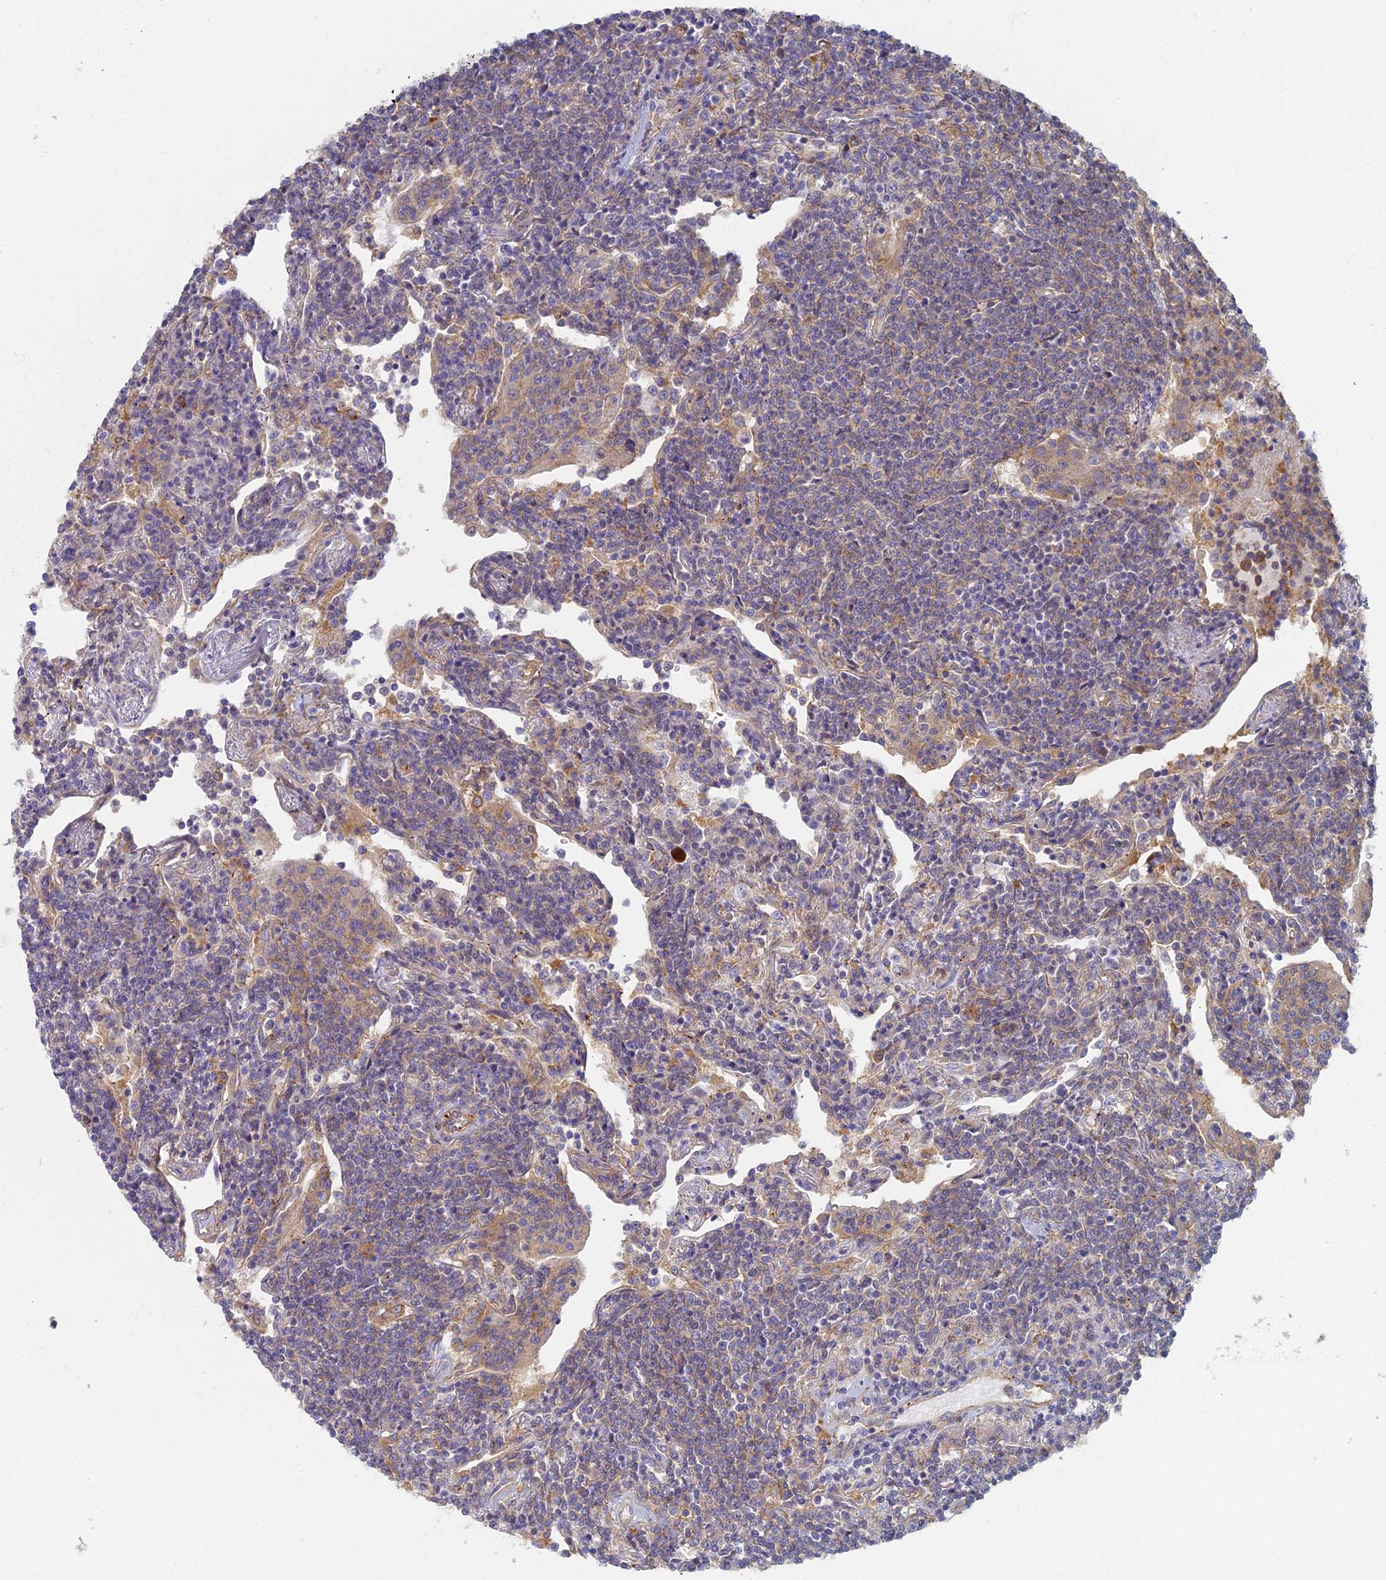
{"staining": {"intensity": "negative", "quantity": "none", "location": "none"}, "tissue": "lymphoma", "cell_type": "Tumor cells", "image_type": "cancer", "snomed": [{"axis": "morphology", "description": "Malignant lymphoma, non-Hodgkin's type, Low grade"}, {"axis": "topography", "description": "Lung"}], "caption": "Immunohistochemistry (IHC) histopathology image of neoplastic tissue: lymphoma stained with DAB displays no significant protein expression in tumor cells.", "gene": "RBSN", "patient": {"sex": "female", "age": 71}}